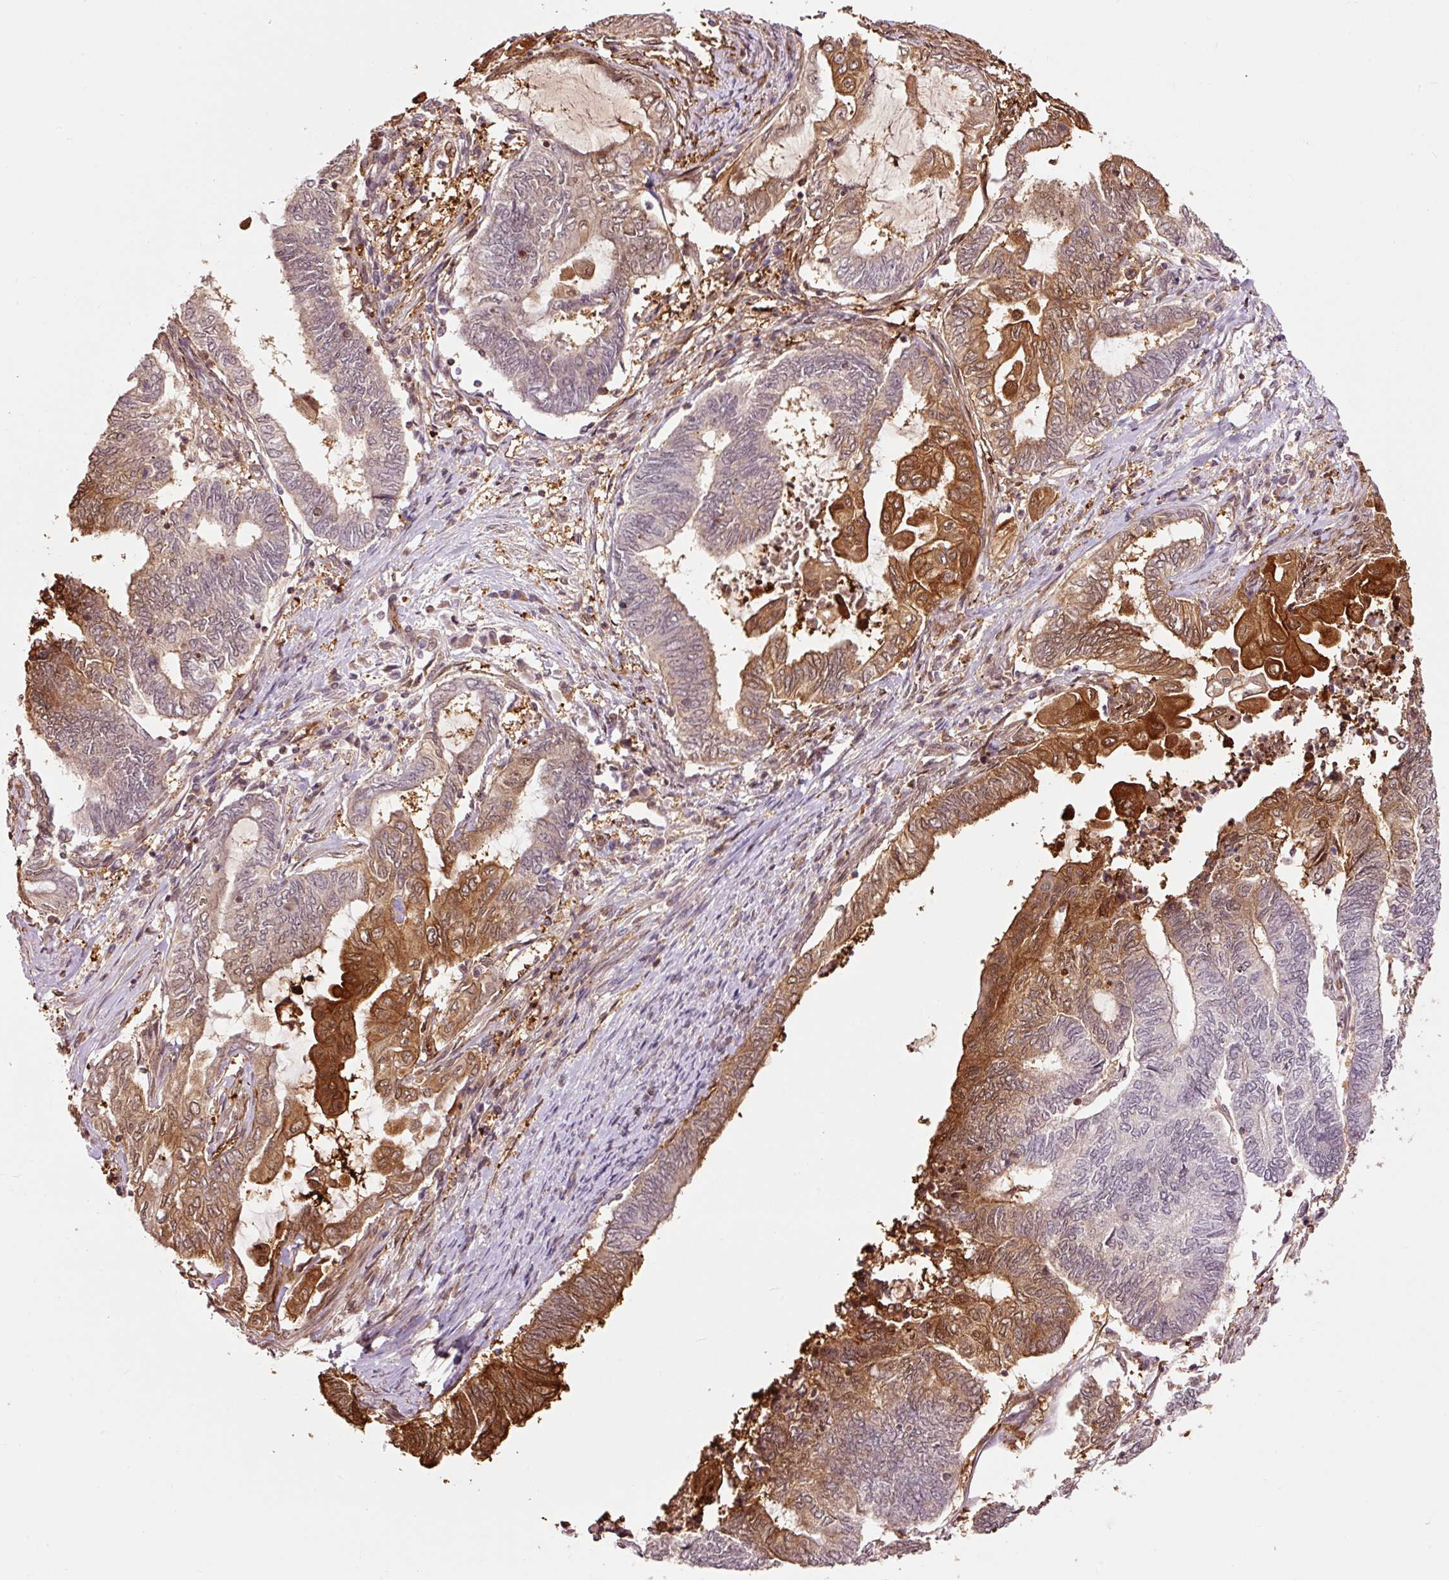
{"staining": {"intensity": "strong", "quantity": "25%-75%", "location": "cytoplasmic/membranous,nuclear"}, "tissue": "endometrial cancer", "cell_type": "Tumor cells", "image_type": "cancer", "snomed": [{"axis": "morphology", "description": "Adenocarcinoma, NOS"}, {"axis": "topography", "description": "Uterus"}, {"axis": "topography", "description": "Endometrium"}], "caption": "An immunohistochemistry image of neoplastic tissue is shown. Protein staining in brown labels strong cytoplasmic/membranous and nuclear positivity in adenocarcinoma (endometrial) within tumor cells. (IHC, brightfield microscopy, high magnification).", "gene": "FBXL14", "patient": {"sex": "female", "age": 70}}